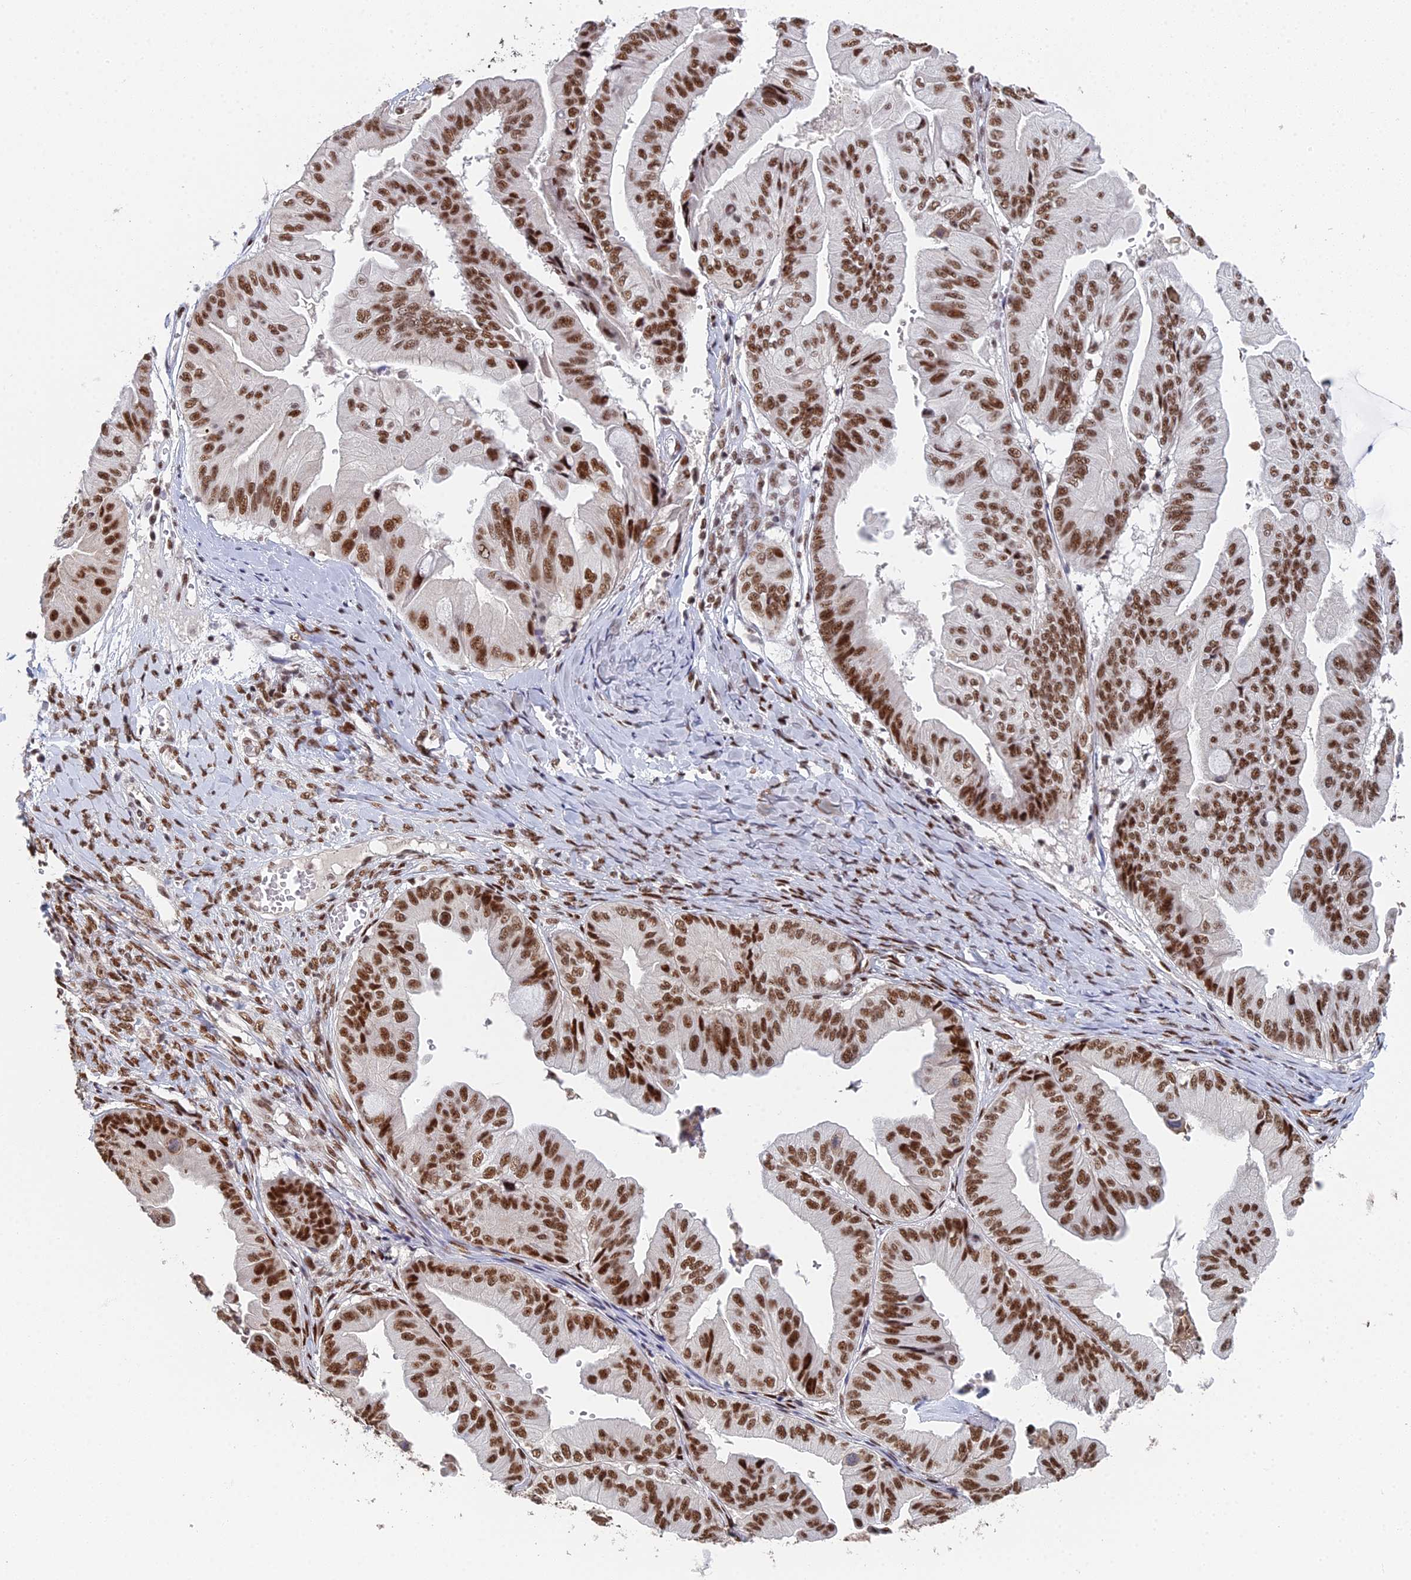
{"staining": {"intensity": "strong", "quantity": ">75%", "location": "nuclear"}, "tissue": "ovarian cancer", "cell_type": "Tumor cells", "image_type": "cancer", "snomed": [{"axis": "morphology", "description": "Cystadenocarcinoma, mucinous, NOS"}, {"axis": "topography", "description": "Ovary"}], "caption": "A high amount of strong nuclear positivity is present in about >75% of tumor cells in ovarian mucinous cystadenocarcinoma tissue. The protein is stained brown, and the nuclei are stained in blue (DAB (3,3'-diaminobenzidine) IHC with brightfield microscopy, high magnification).", "gene": "SF3B3", "patient": {"sex": "female", "age": 61}}